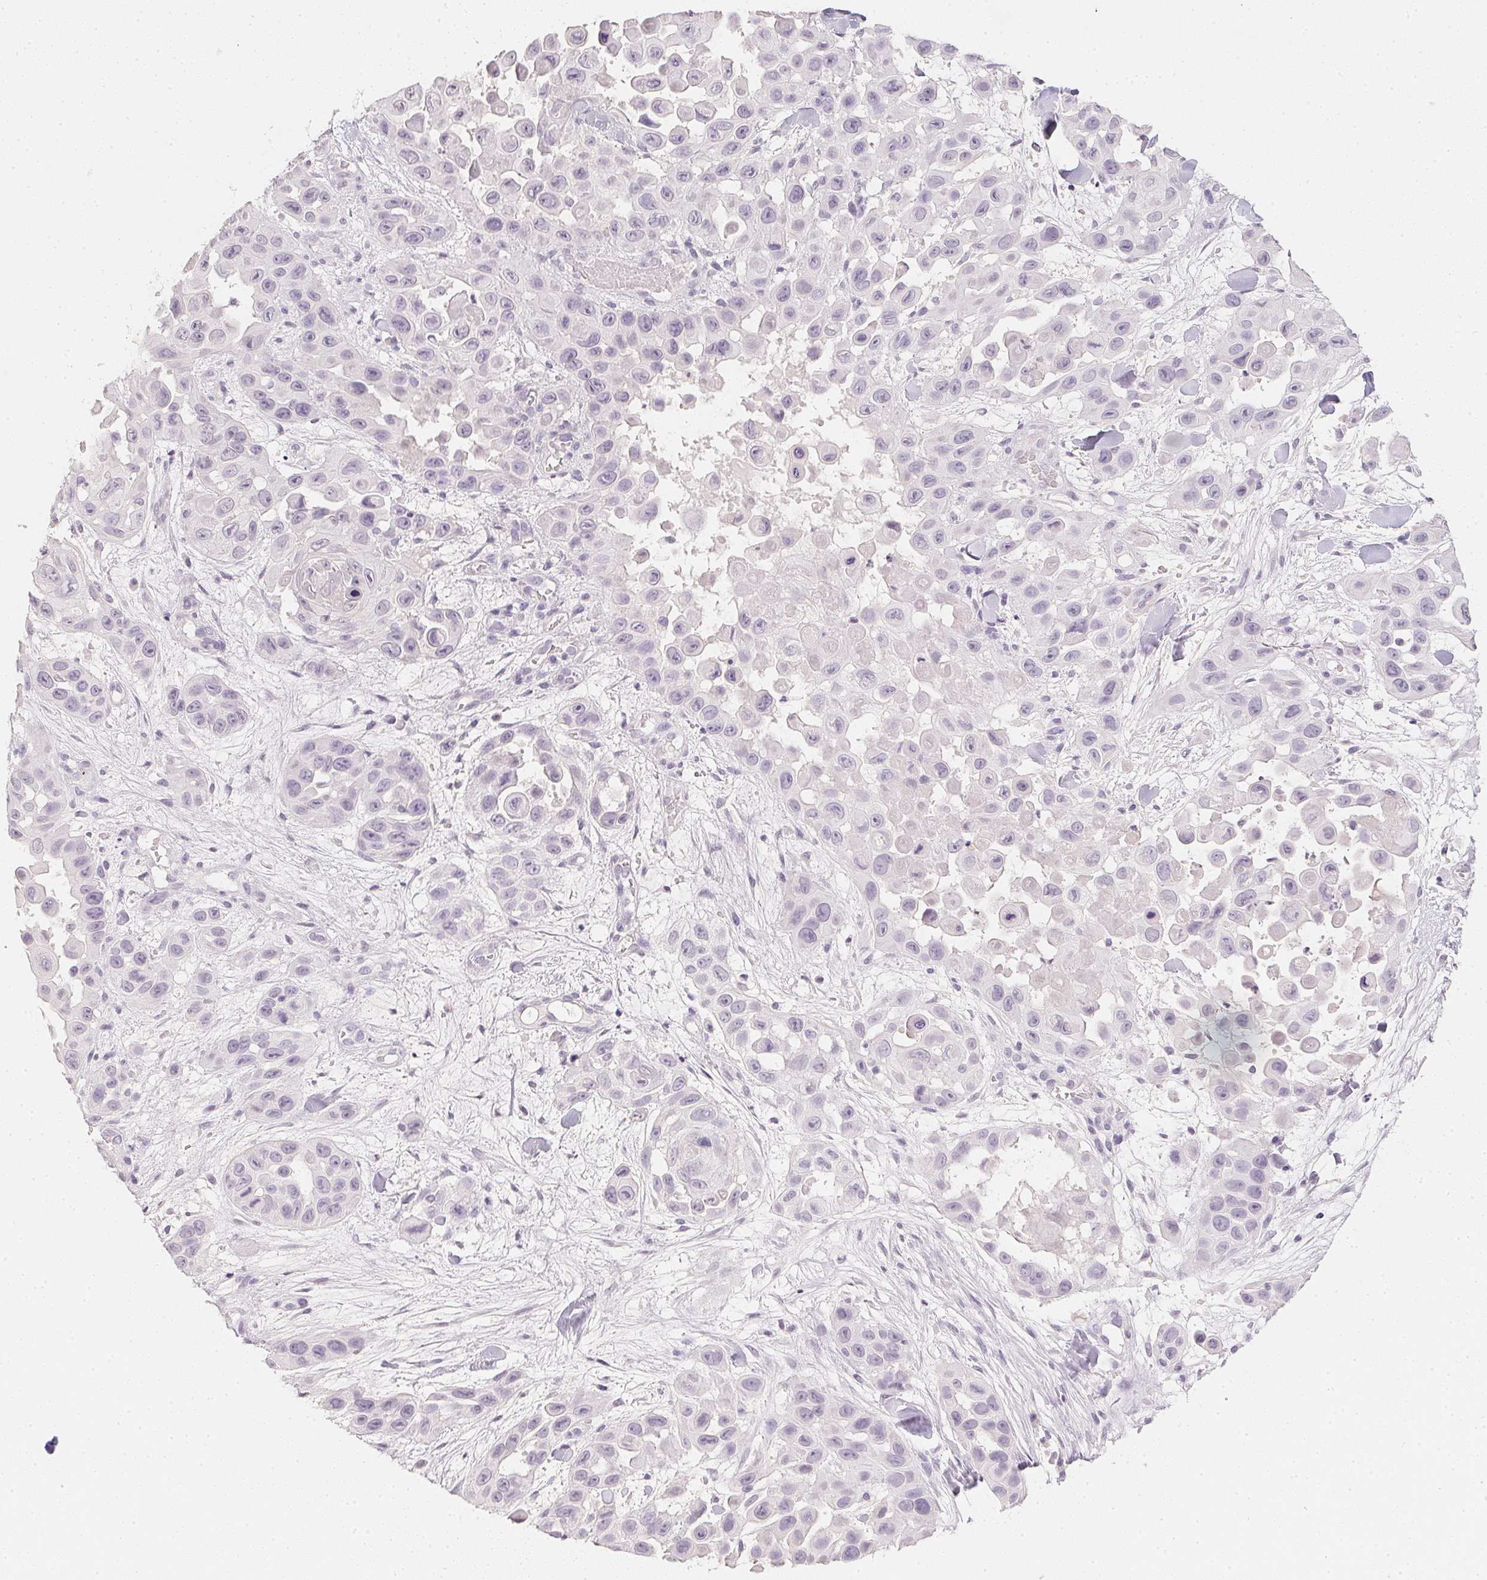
{"staining": {"intensity": "negative", "quantity": "none", "location": "none"}, "tissue": "skin cancer", "cell_type": "Tumor cells", "image_type": "cancer", "snomed": [{"axis": "morphology", "description": "Squamous cell carcinoma, NOS"}, {"axis": "topography", "description": "Skin"}], "caption": "Immunohistochemistry (IHC) of skin cancer (squamous cell carcinoma) reveals no expression in tumor cells. (Brightfield microscopy of DAB immunohistochemistry at high magnification).", "gene": "PPY", "patient": {"sex": "male", "age": 81}}